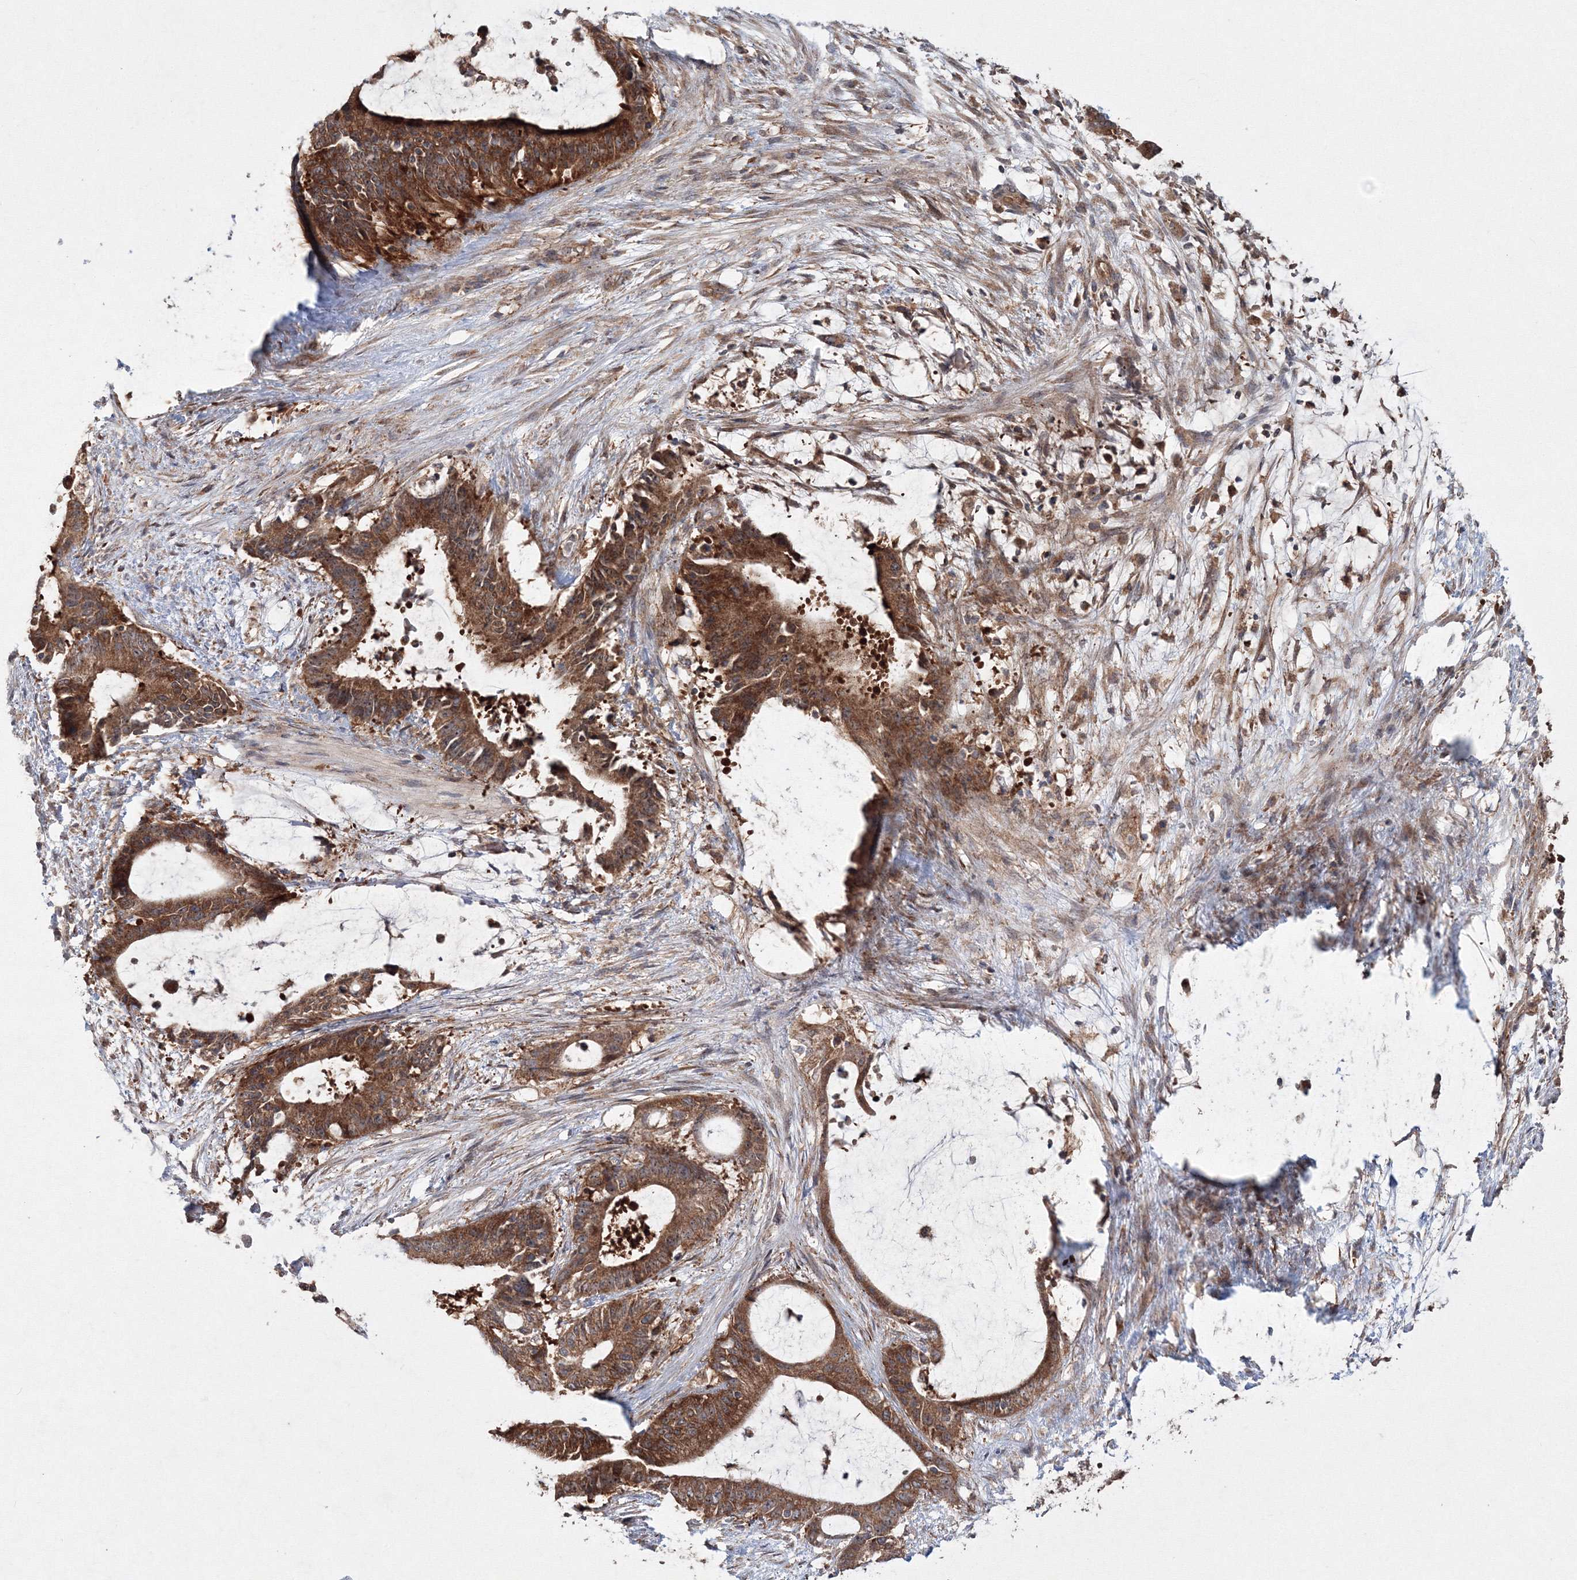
{"staining": {"intensity": "strong", "quantity": ">75%", "location": "cytoplasmic/membranous"}, "tissue": "liver cancer", "cell_type": "Tumor cells", "image_type": "cancer", "snomed": [{"axis": "morphology", "description": "Normal tissue, NOS"}, {"axis": "morphology", "description": "Cholangiocarcinoma"}, {"axis": "topography", "description": "Liver"}, {"axis": "topography", "description": "Peripheral nerve tissue"}], "caption": "Protein expression analysis of human liver cancer (cholangiocarcinoma) reveals strong cytoplasmic/membranous expression in approximately >75% of tumor cells.", "gene": "PEX13", "patient": {"sex": "female", "age": 73}}